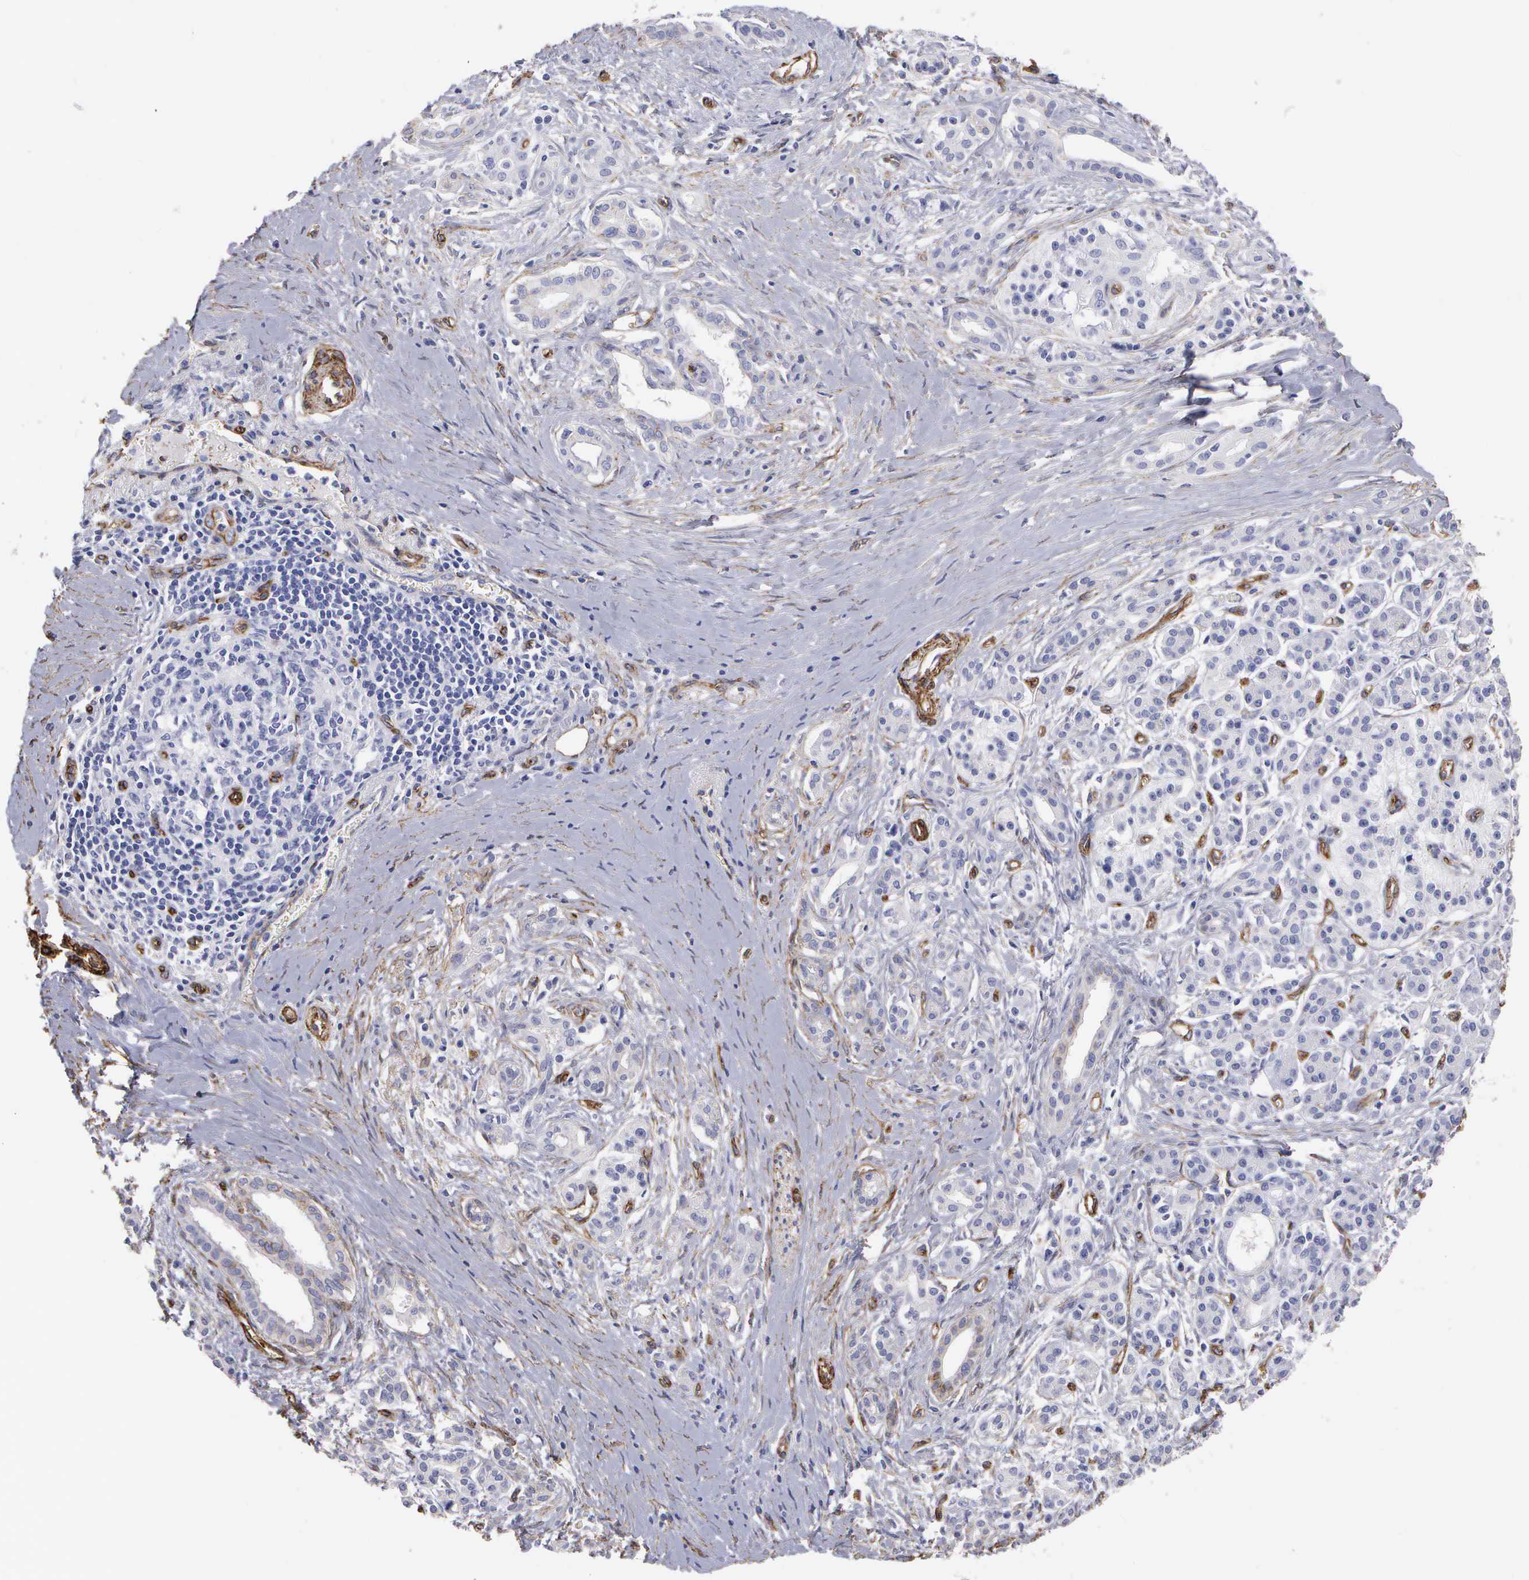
{"staining": {"intensity": "negative", "quantity": "none", "location": "none"}, "tissue": "pancreatic cancer", "cell_type": "Tumor cells", "image_type": "cancer", "snomed": [{"axis": "morphology", "description": "Adenocarcinoma, NOS"}, {"axis": "topography", "description": "Pancreas"}], "caption": "Immunohistochemical staining of human pancreatic adenocarcinoma displays no significant expression in tumor cells. (DAB immunohistochemistry (IHC) with hematoxylin counter stain).", "gene": "MAGEB10", "patient": {"sex": "male", "age": 59}}